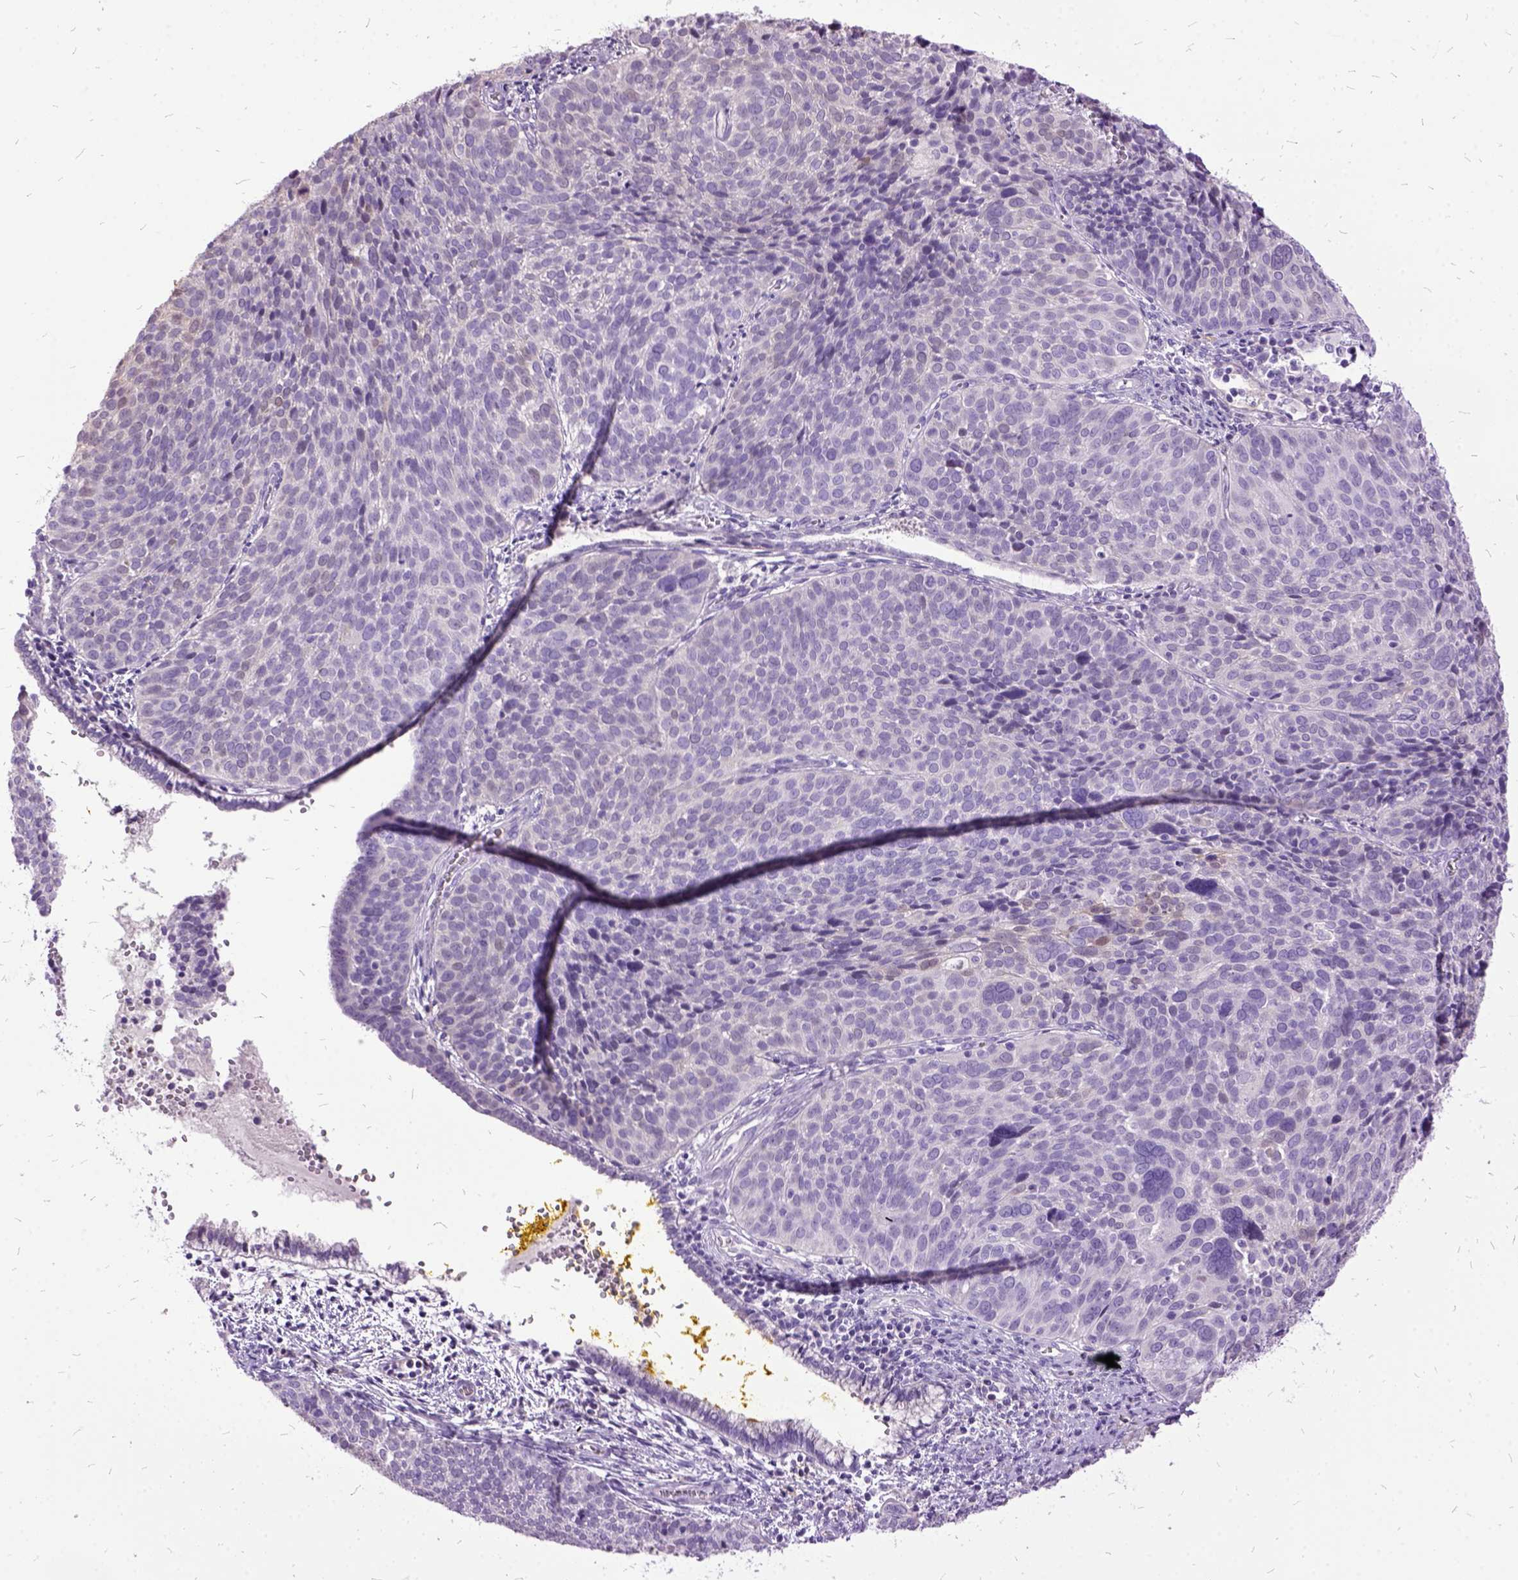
{"staining": {"intensity": "negative", "quantity": "none", "location": "none"}, "tissue": "cervical cancer", "cell_type": "Tumor cells", "image_type": "cancer", "snomed": [{"axis": "morphology", "description": "Squamous cell carcinoma, NOS"}, {"axis": "topography", "description": "Cervix"}], "caption": "This is a photomicrograph of immunohistochemistry staining of cervical cancer (squamous cell carcinoma), which shows no expression in tumor cells.", "gene": "MME", "patient": {"sex": "female", "age": 39}}